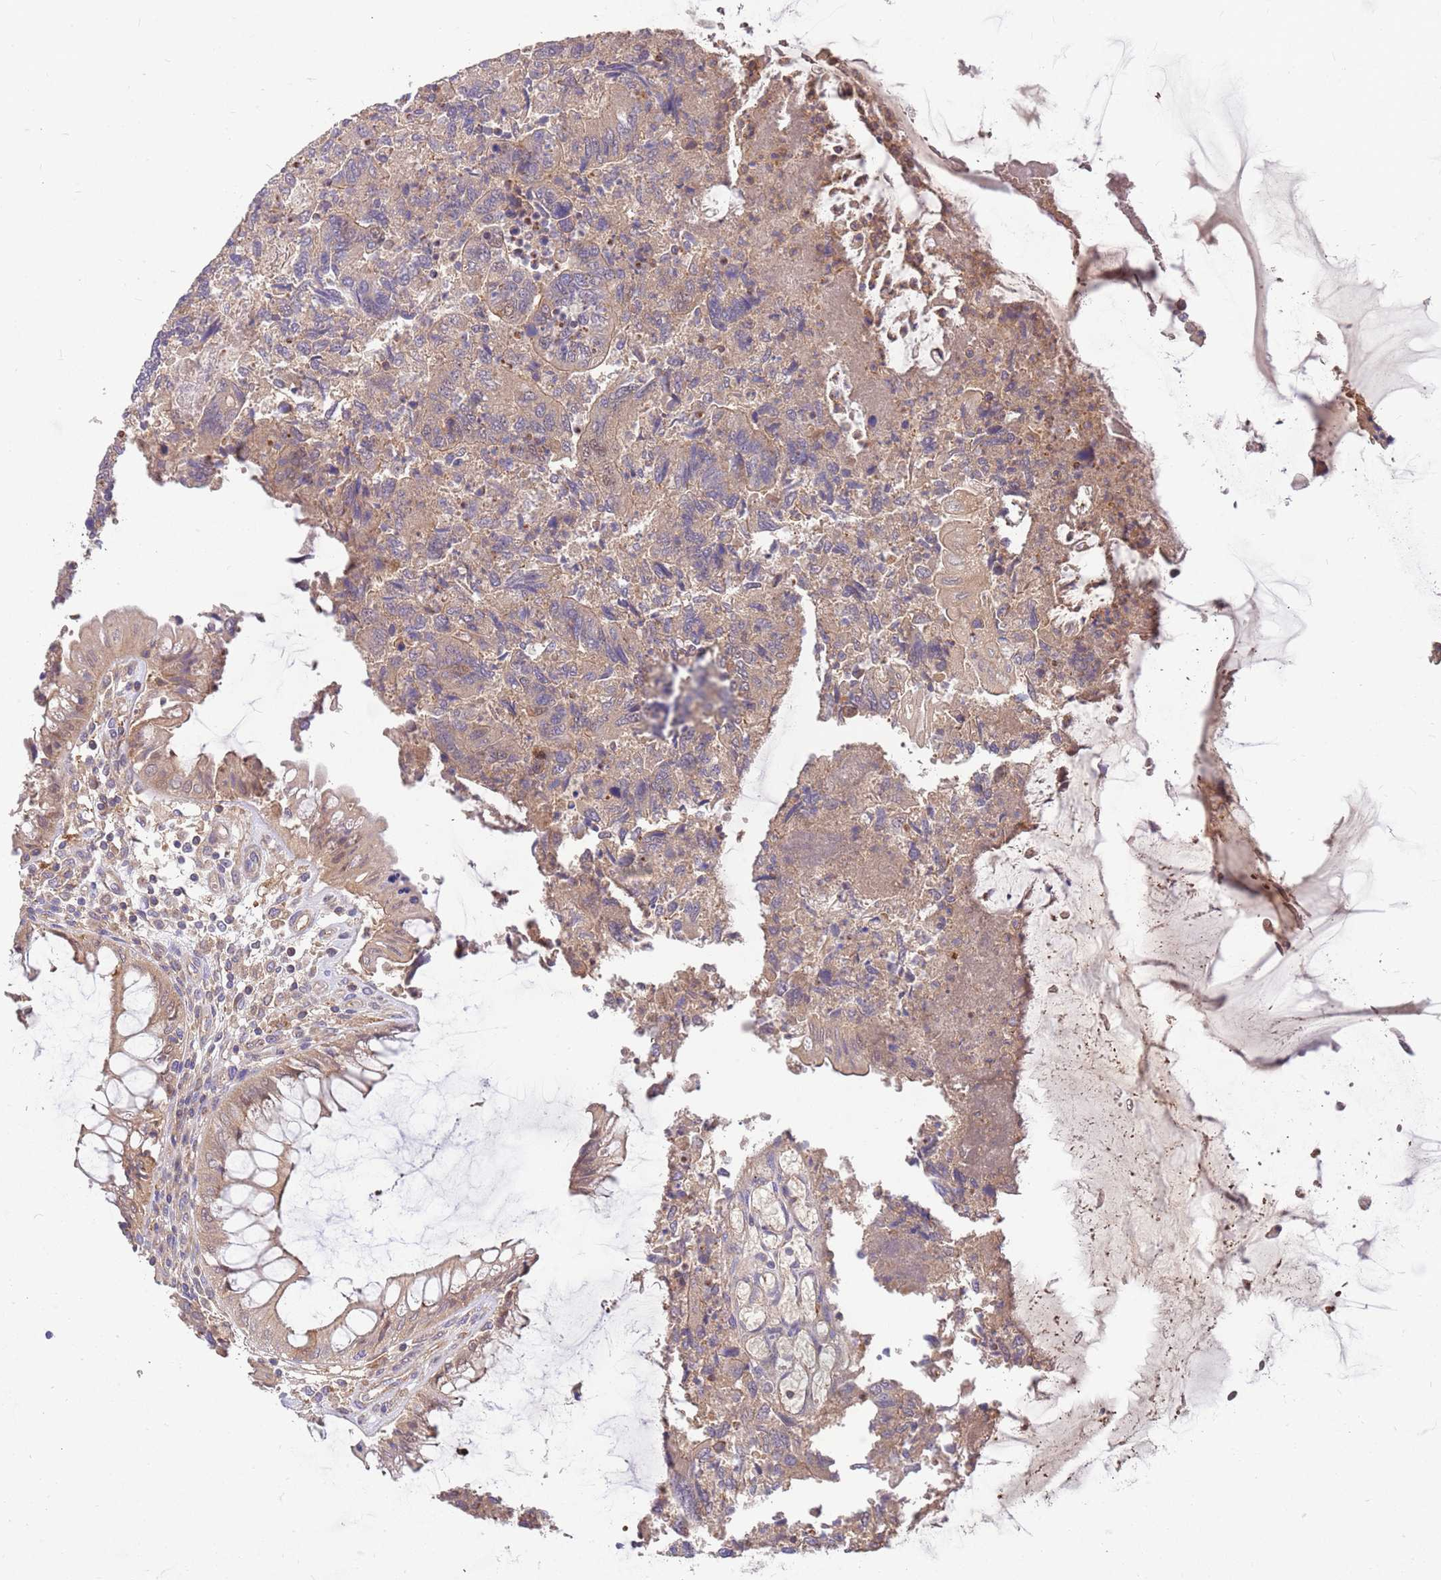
{"staining": {"intensity": "moderate", "quantity": ">75%", "location": "cytoplasmic/membranous"}, "tissue": "colorectal cancer", "cell_type": "Tumor cells", "image_type": "cancer", "snomed": [{"axis": "morphology", "description": "Adenocarcinoma, NOS"}, {"axis": "topography", "description": "Colon"}], "caption": "Moderate cytoplasmic/membranous protein staining is seen in about >75% of tumor cells in adenocarcinoma (colorectal).", "gene": "MVD", "patient": {"sex": "female", "age": 67}}